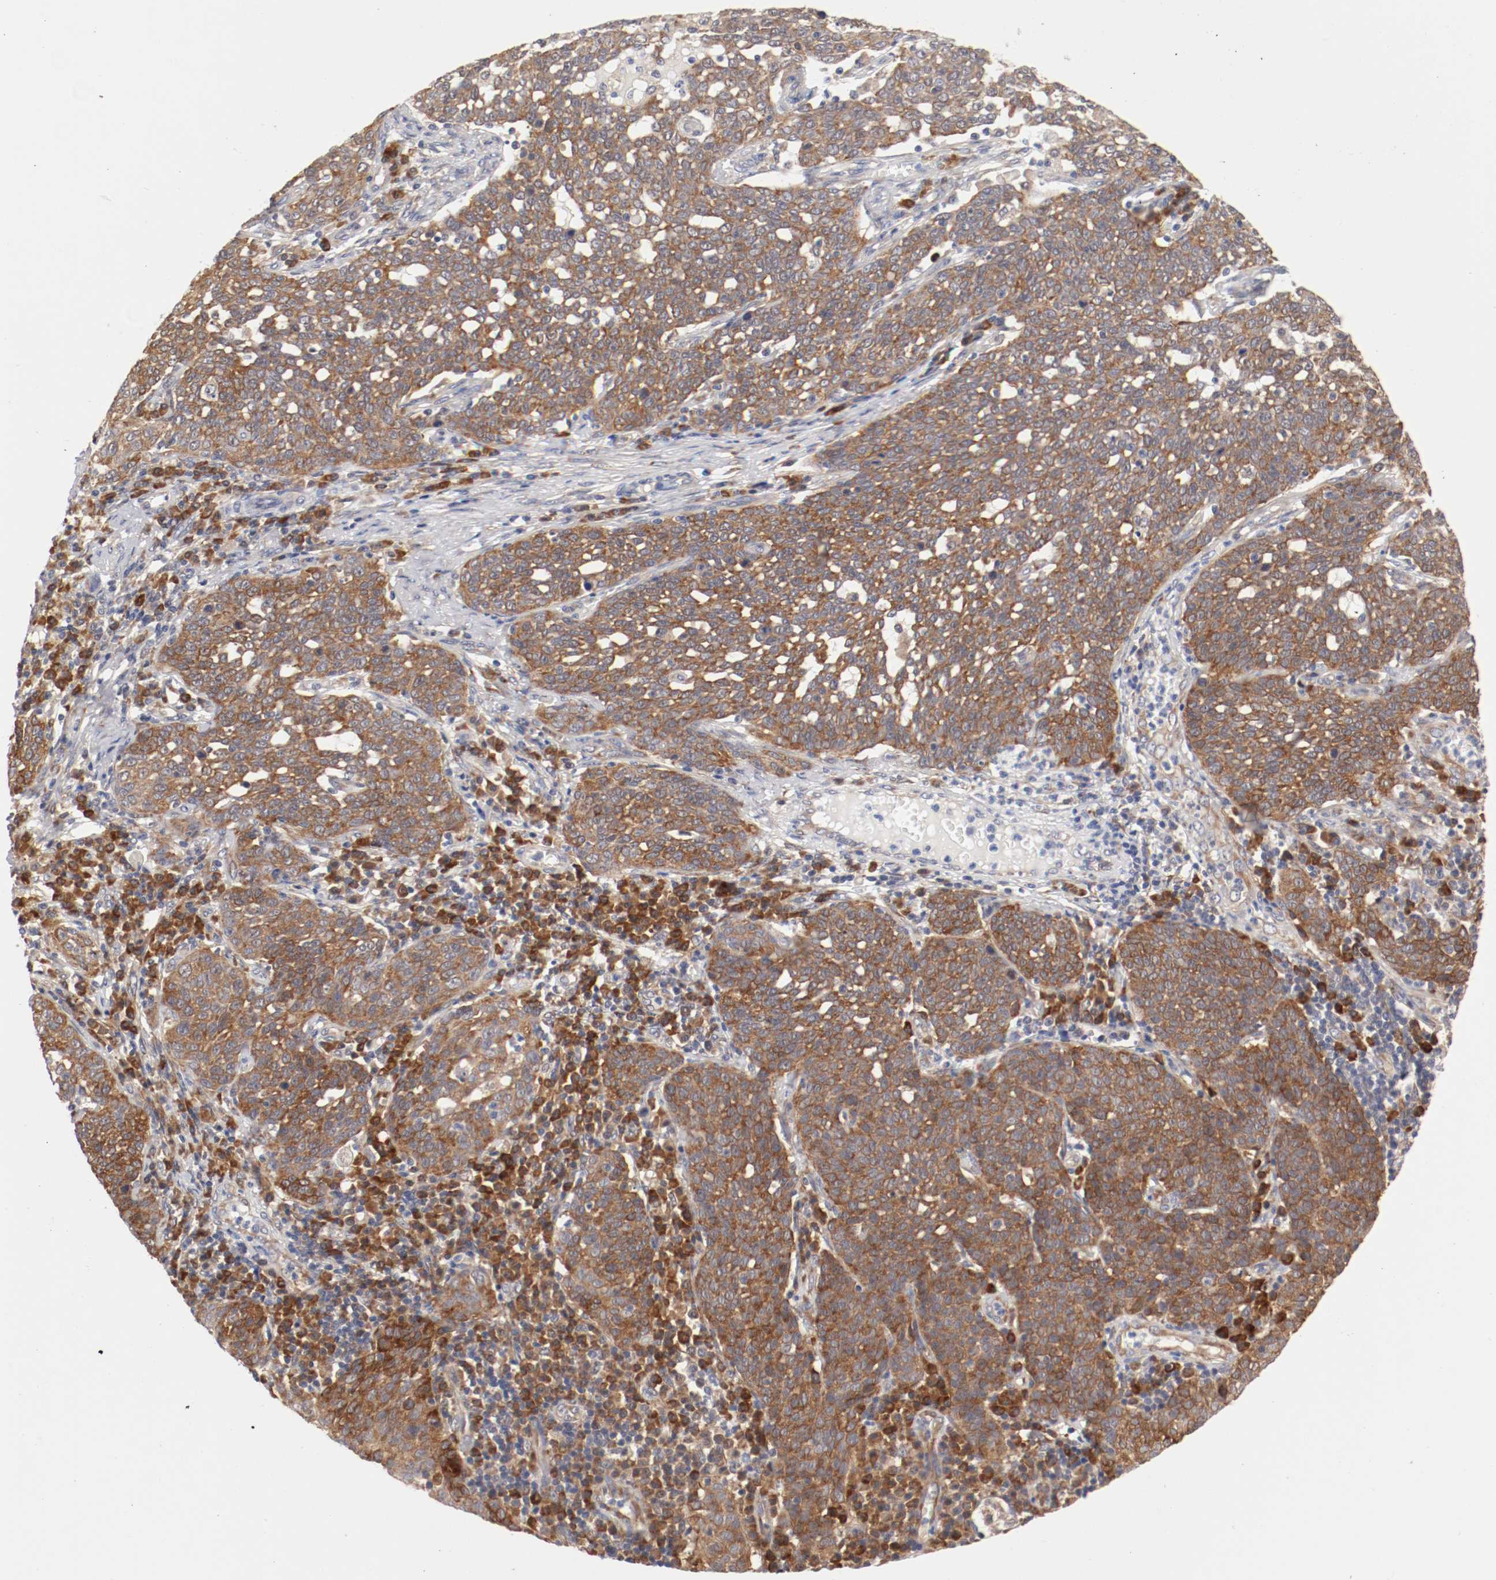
{"staining": {"intensity": "moderate", "quantity": ">75%", "location": "cytoplasmic/membranous"}, "tissue": "cervical cancer", "cell_type": "Tumor cells", "image_type": "cancer", "snomed": [{"axis": "morphology", "description": "Squamous cell carcinoma, NOS"}, {"axis": "topography", "description": "Cervix"}], "caption": "A brown stain highlights moderate cytoplasmic/membranous expression of a protein in cervical cancer (squamous cell carcinoma) tumor cells. Nuclei are stained in blue.", "gene": "FKBP3", "patient": {"sex": "female", "age": 34}}